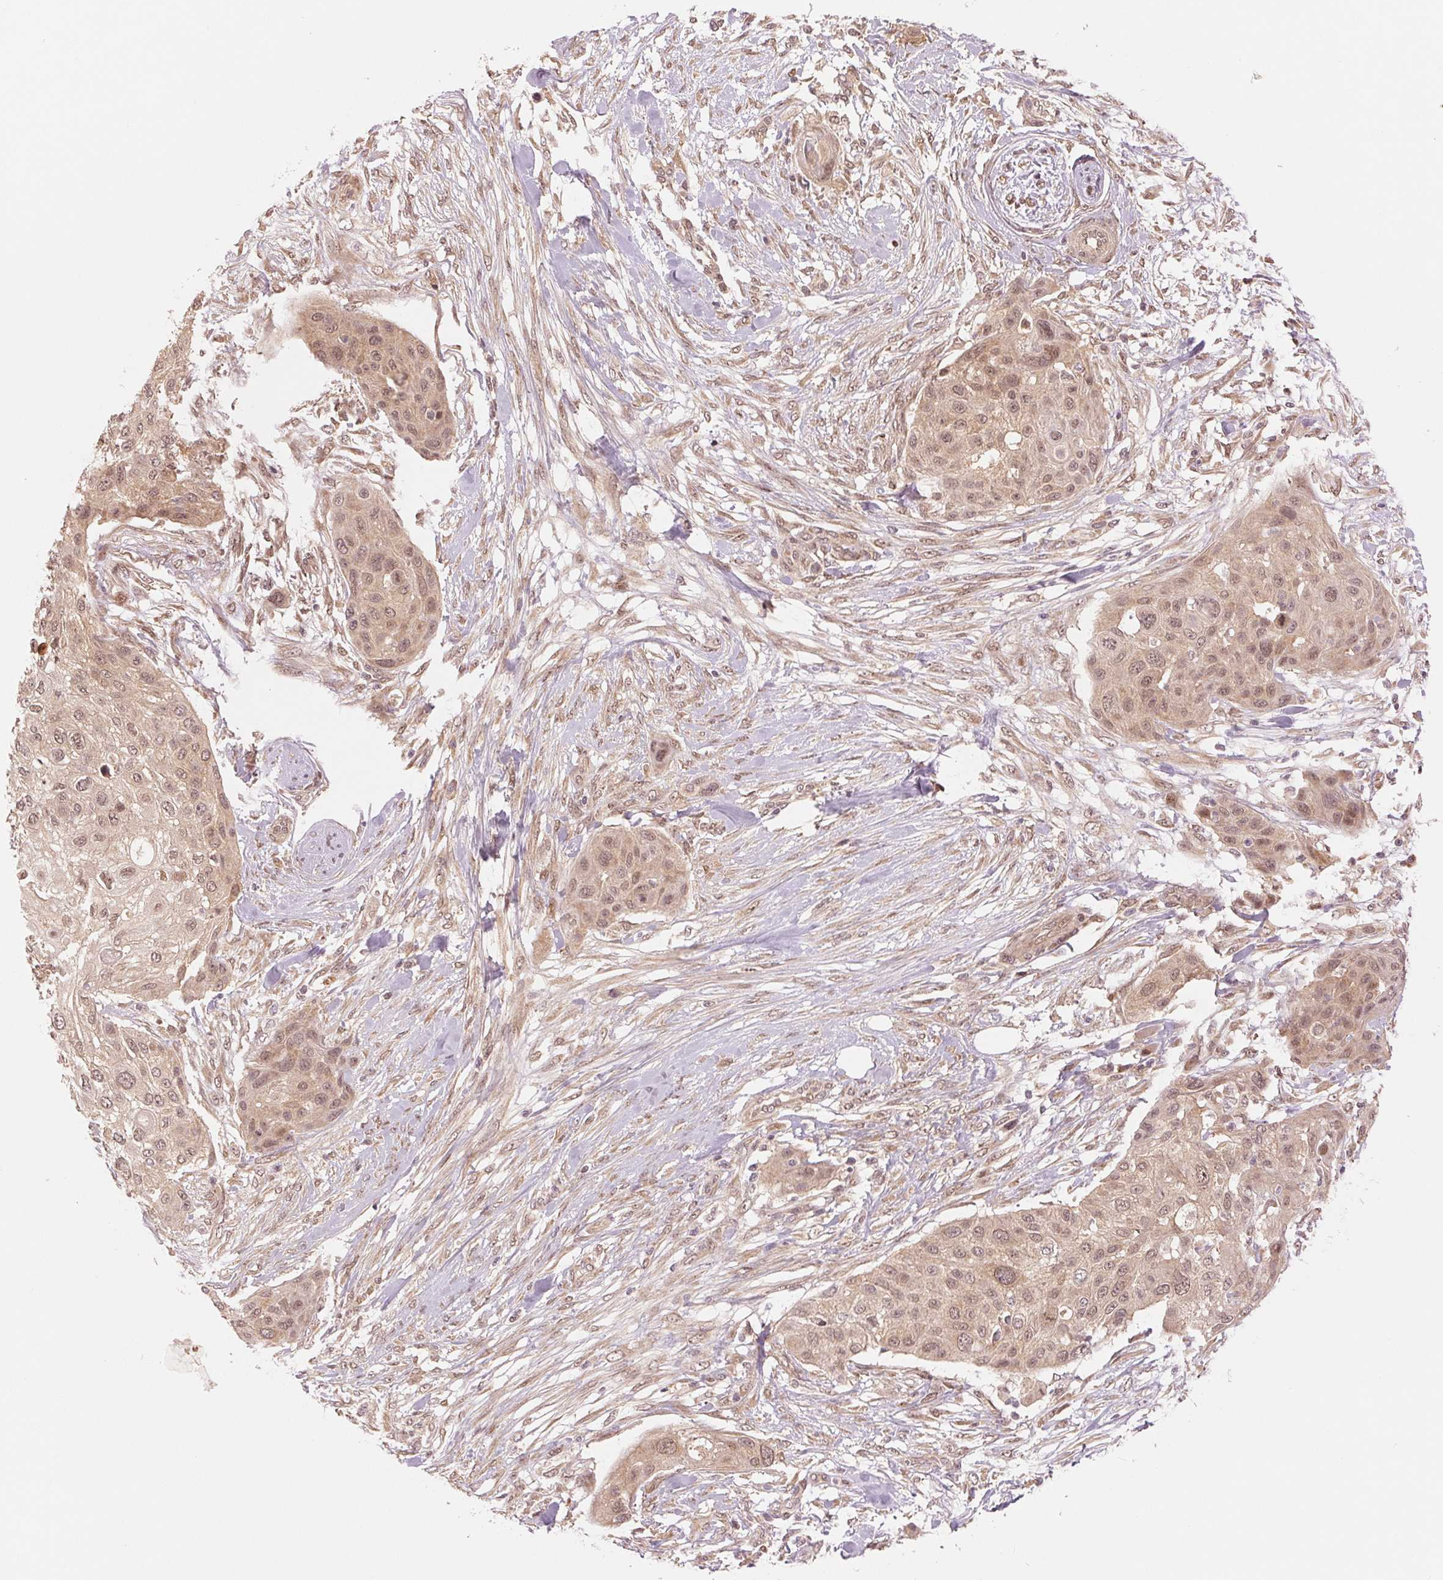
{"staining": {"intensity": "moderate", "quantity": ">75%", "location": "nuclear"}, "tissue": "skin cancer", "cell_type": "Tumor cells", "image_type": "cancer", "snomed": [{"axis": "morphology", "description": "Squamous cell carcinoma, NOS"}, {"axis": "topography", "description": "Skin"}], "caption": "IHC histopathology image of skin cancer (squamous cell carcinoma) stained for a protein (brown), which demonstrates medium levels of moderate nuclear positivity in about >75% of tumor cells.", "gene": "ERI3", "patient": {"sex": "female", "age": 87}}